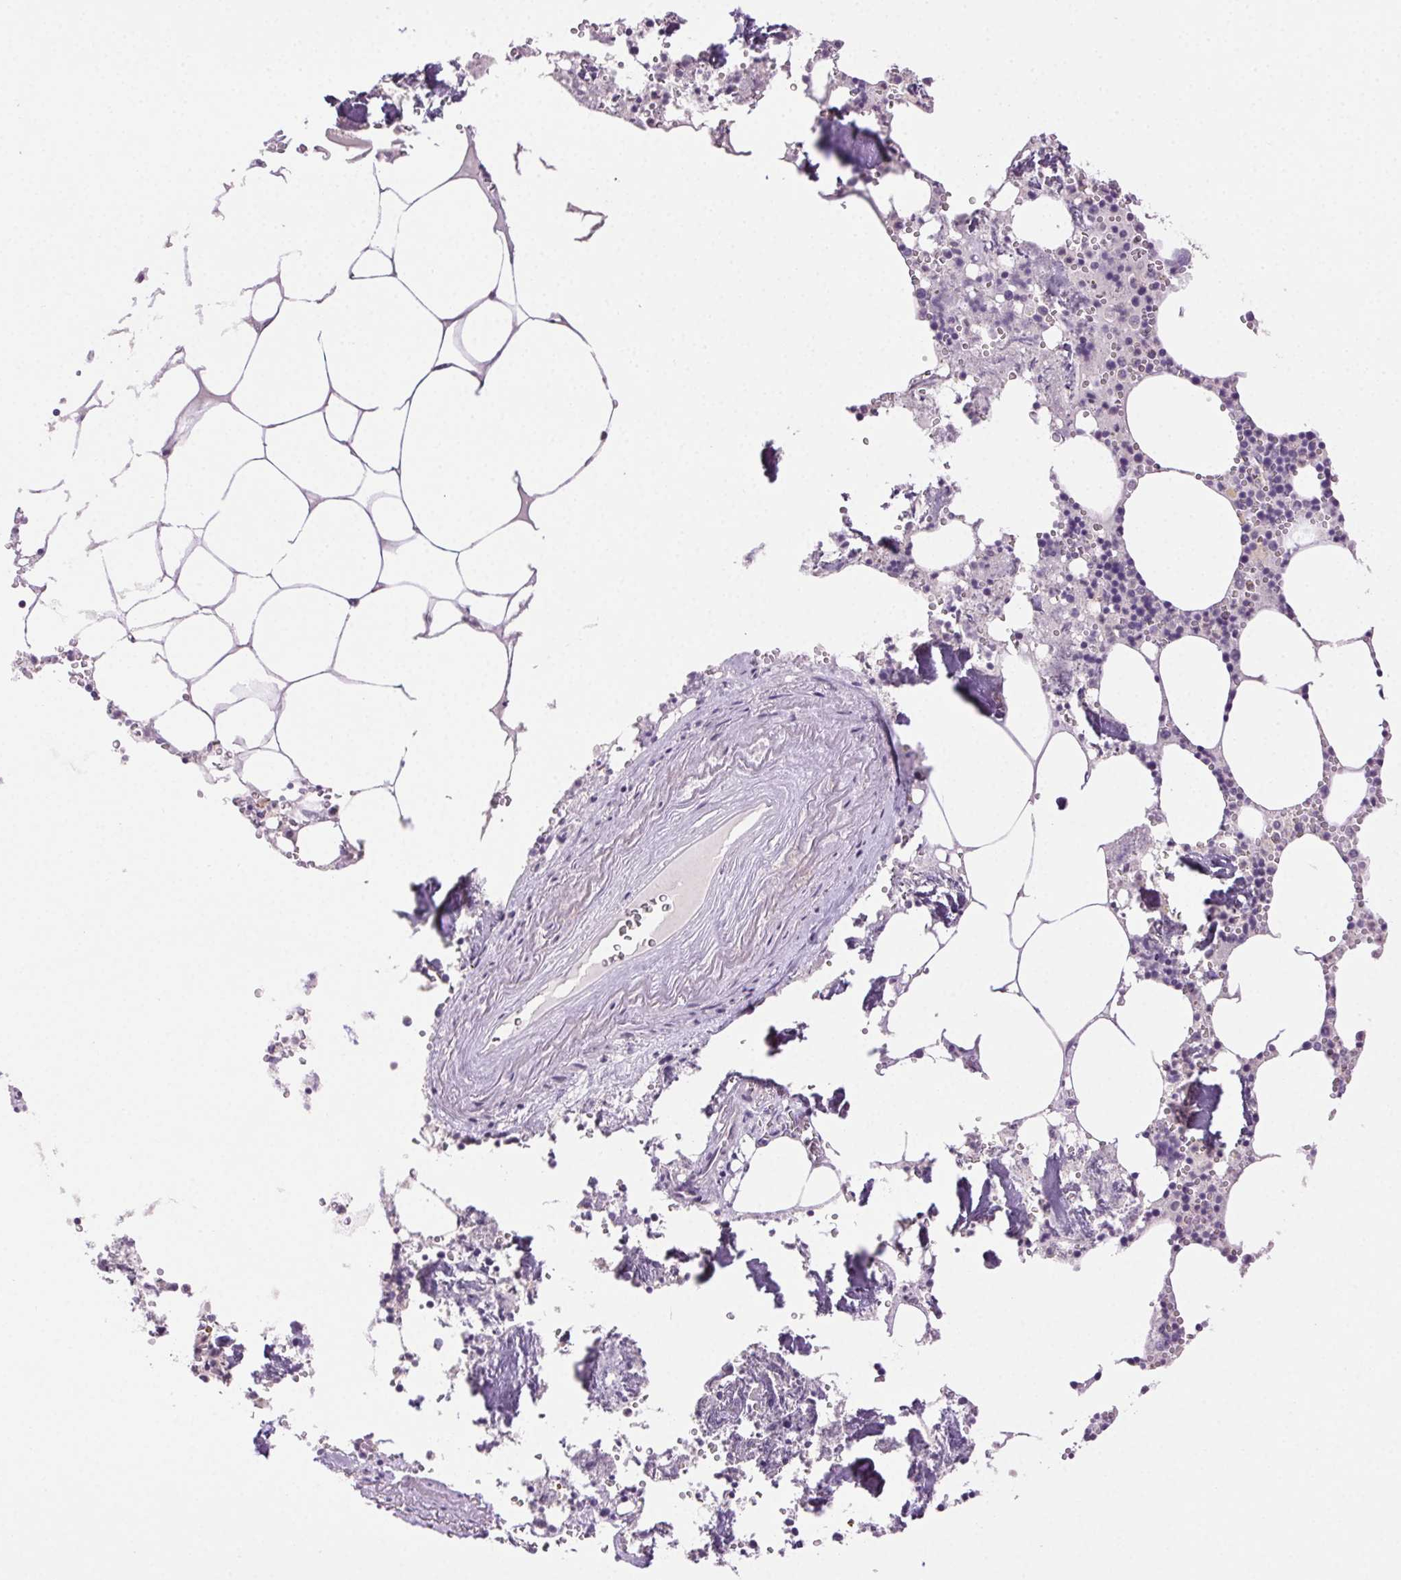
{"staining": {"intensity": "negative", "quantity": "none", "location": "none"}, "tissue": "bone marrow", "cell_type": "Hematopoietic cells", "image_type": "normal", "snomed": [{"axis": "morphology", "description": "Normal tissue, NOS"}, {"axis": "topography", "description": "Bone marrow"}], "caption": "This histopathology image is of unremarkable bone marrow stained with immunohistochemistry (IHC) to label a protein in brown with the nuclei are counter-stained blue. There is no positivity in hematopoietic cells. Brightfield microscopy of immunohistochemistry stained with DAB (3,3'-diaminobenzidine) (brown) and hematoxylin (blue), captured at high magnification.", "gene": "CLDN10", "patient": {"sex": "male", "age": 54}}